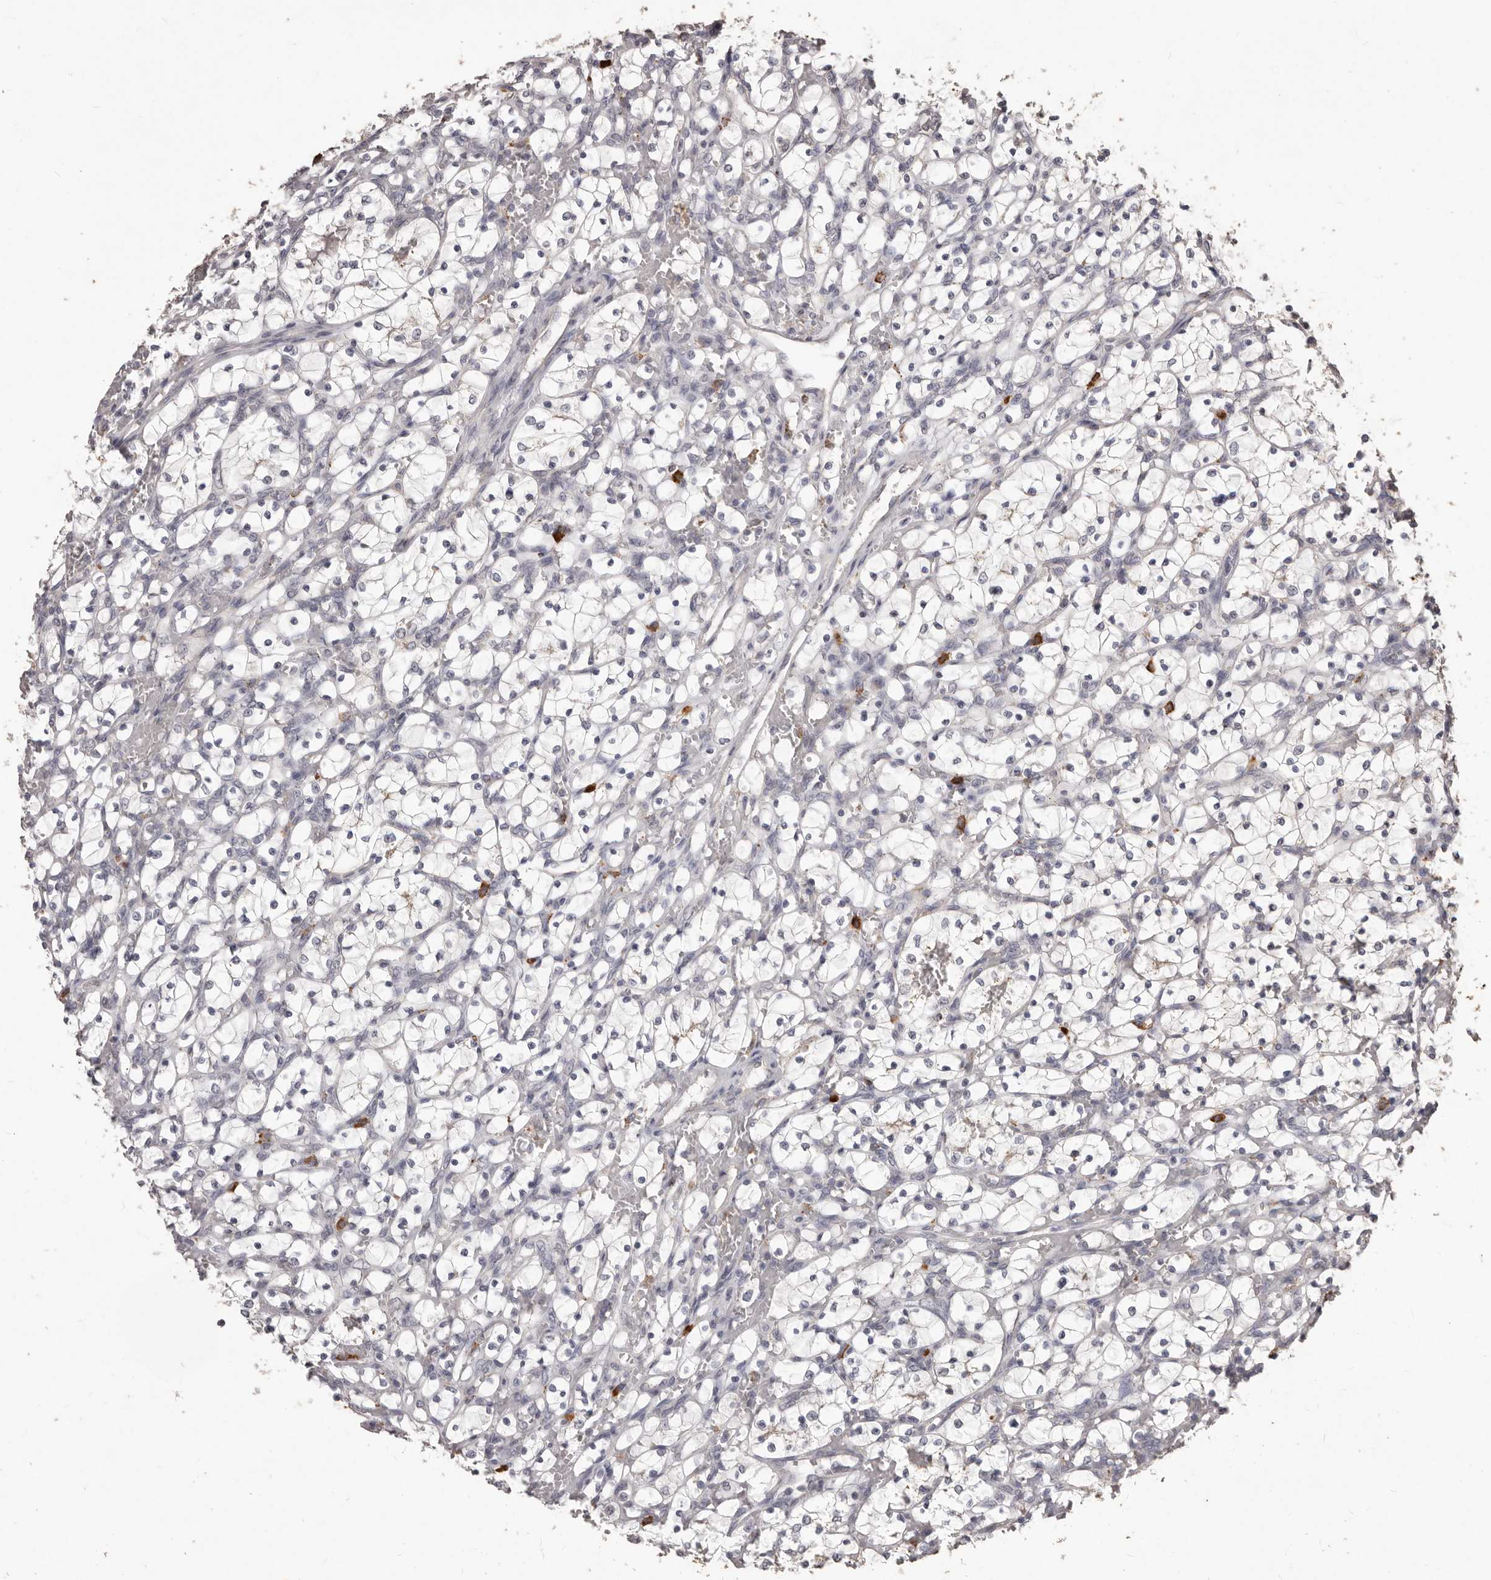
{"staining": {"intensity": "negative", "quantity": "none", "location": "none"}, "tissue": "renal cancer", "cell_type": "Tumor cells", "image_type": "cancer", "snomed": [{"axis": "morphology", "description": "Adenocarcinoma, NOS"}, {"axis": "topography", "description": "Kidney"}], "caption": "Photomicrograph shows no significant protein expression in tumor cells of renal cancer.", "gene": "PRSS27", "patient": {"sex": "female", "age": 69}}